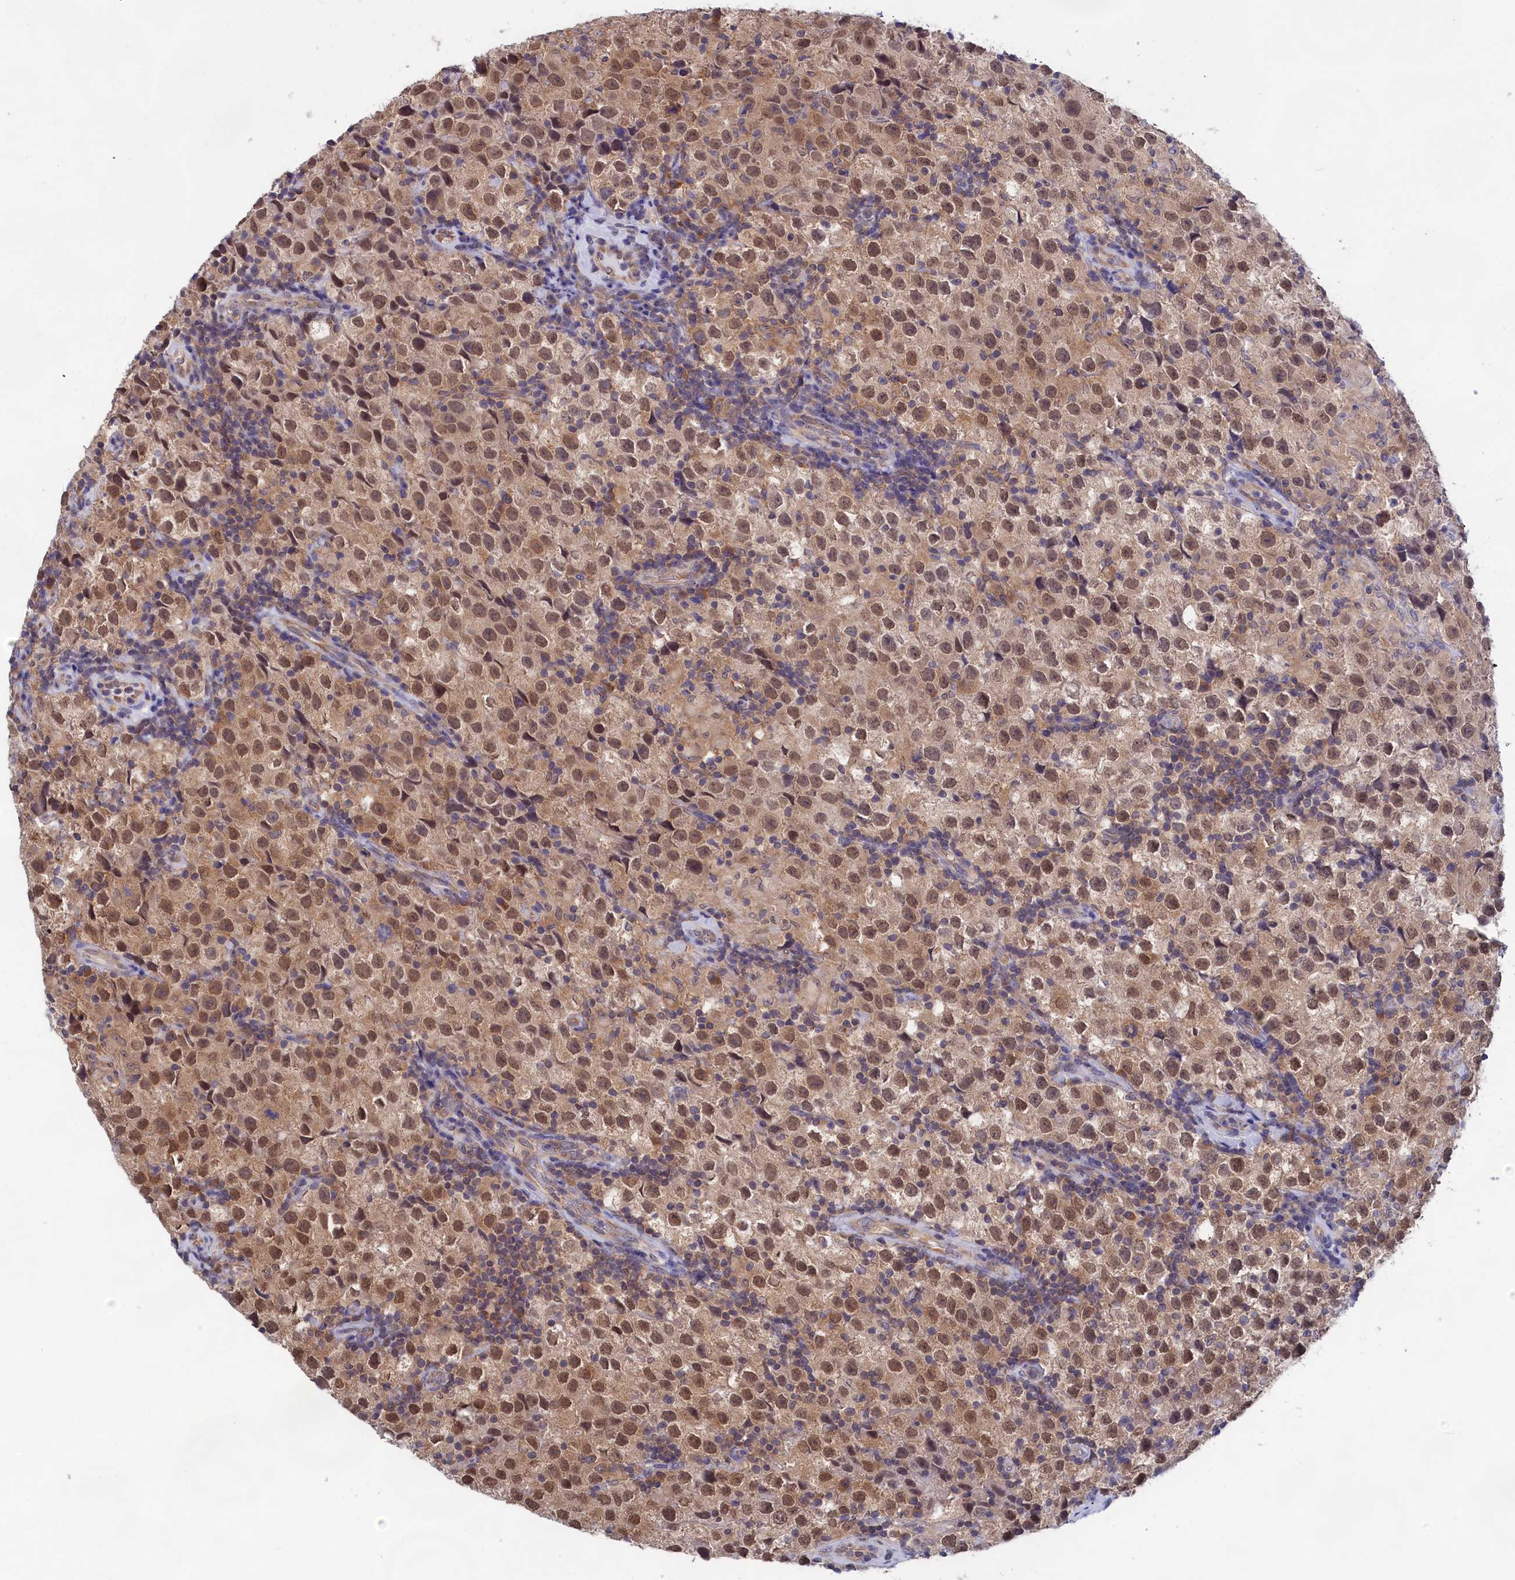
{"staining": {"intensity": "moderate", "quantity": ">75%", "location": "nuclear"}, "tissue": "testis cancer", "cell_type": "Tumor cells", "image_type": "cancer", "snomed": [{"axis": "morphology", "description": "Seminoma, NOS"}, {"axis": "morphology", "description": "Carcinoma, Embryonal, NOS"}, {"axis": "topography", "description": "Testis"}], "caption": "This histopathology image displays testis seminoma stained with IHC to label a protein in brown. The nuclear of tumor cells show moderate positivity for the protein. Nuclei are counter-stained blue.", "gene": "PGP", "patient": {"sex": "male", "age": 41}}